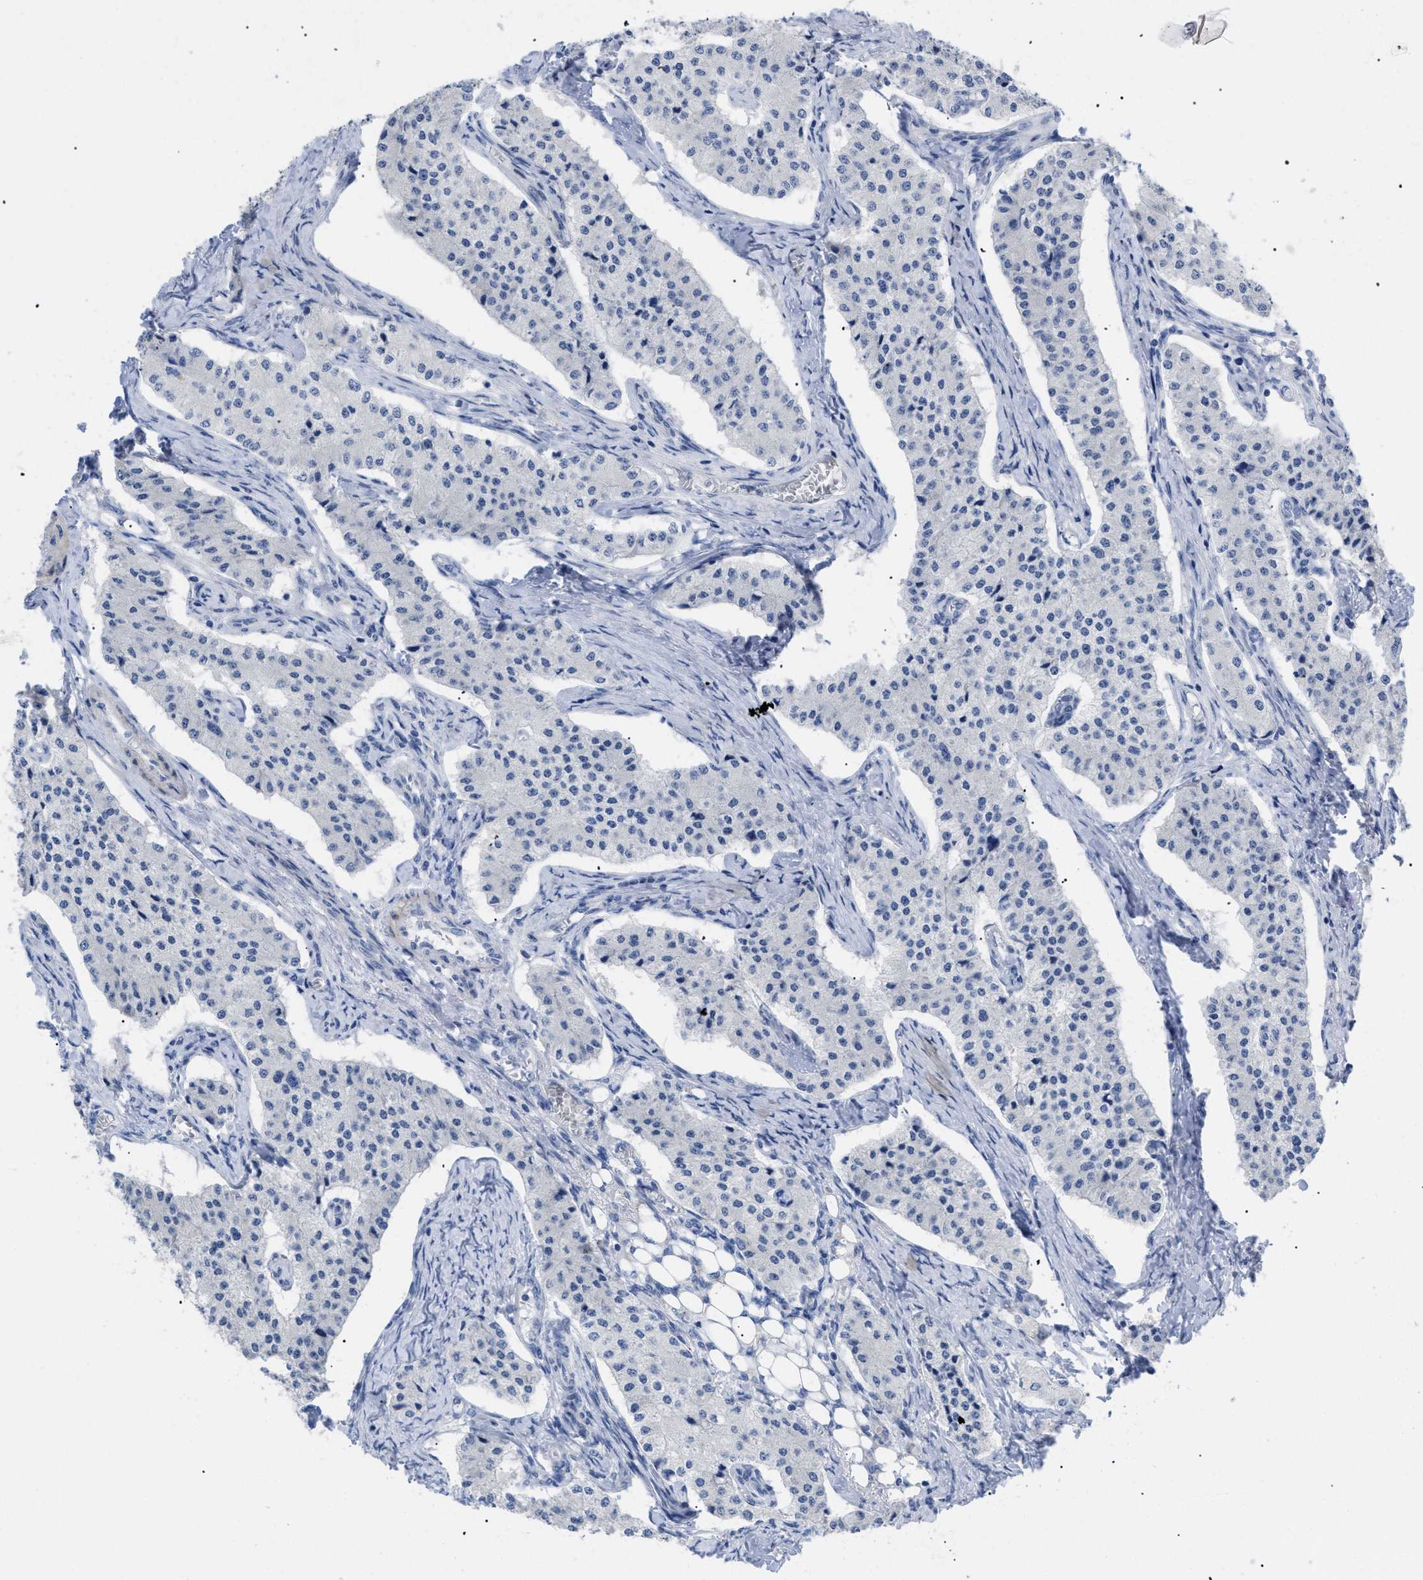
{"staining": {"intensity": "negative", "quantity": "none", "location": "none"}, "tissue": "carcinoid", "cell_type": "Tumor cells", "image_type": "cancer", "snomed": [{"axis": "morphology", "description": "Carcinoid, malignant, NOS"}, {"axis": "topography", "description": "Colon"}], "caption": "IHC of carcinoid (malignant) displays no expression in tumor cells. Brightfield microscopy of IHC stained with DAB (3,3'-diaminobenzidine) (brown) and hematoxylin (blue), captured at high magnification.", "gene": "CAV3", "patient": {"sex": "female", "age": 52}}